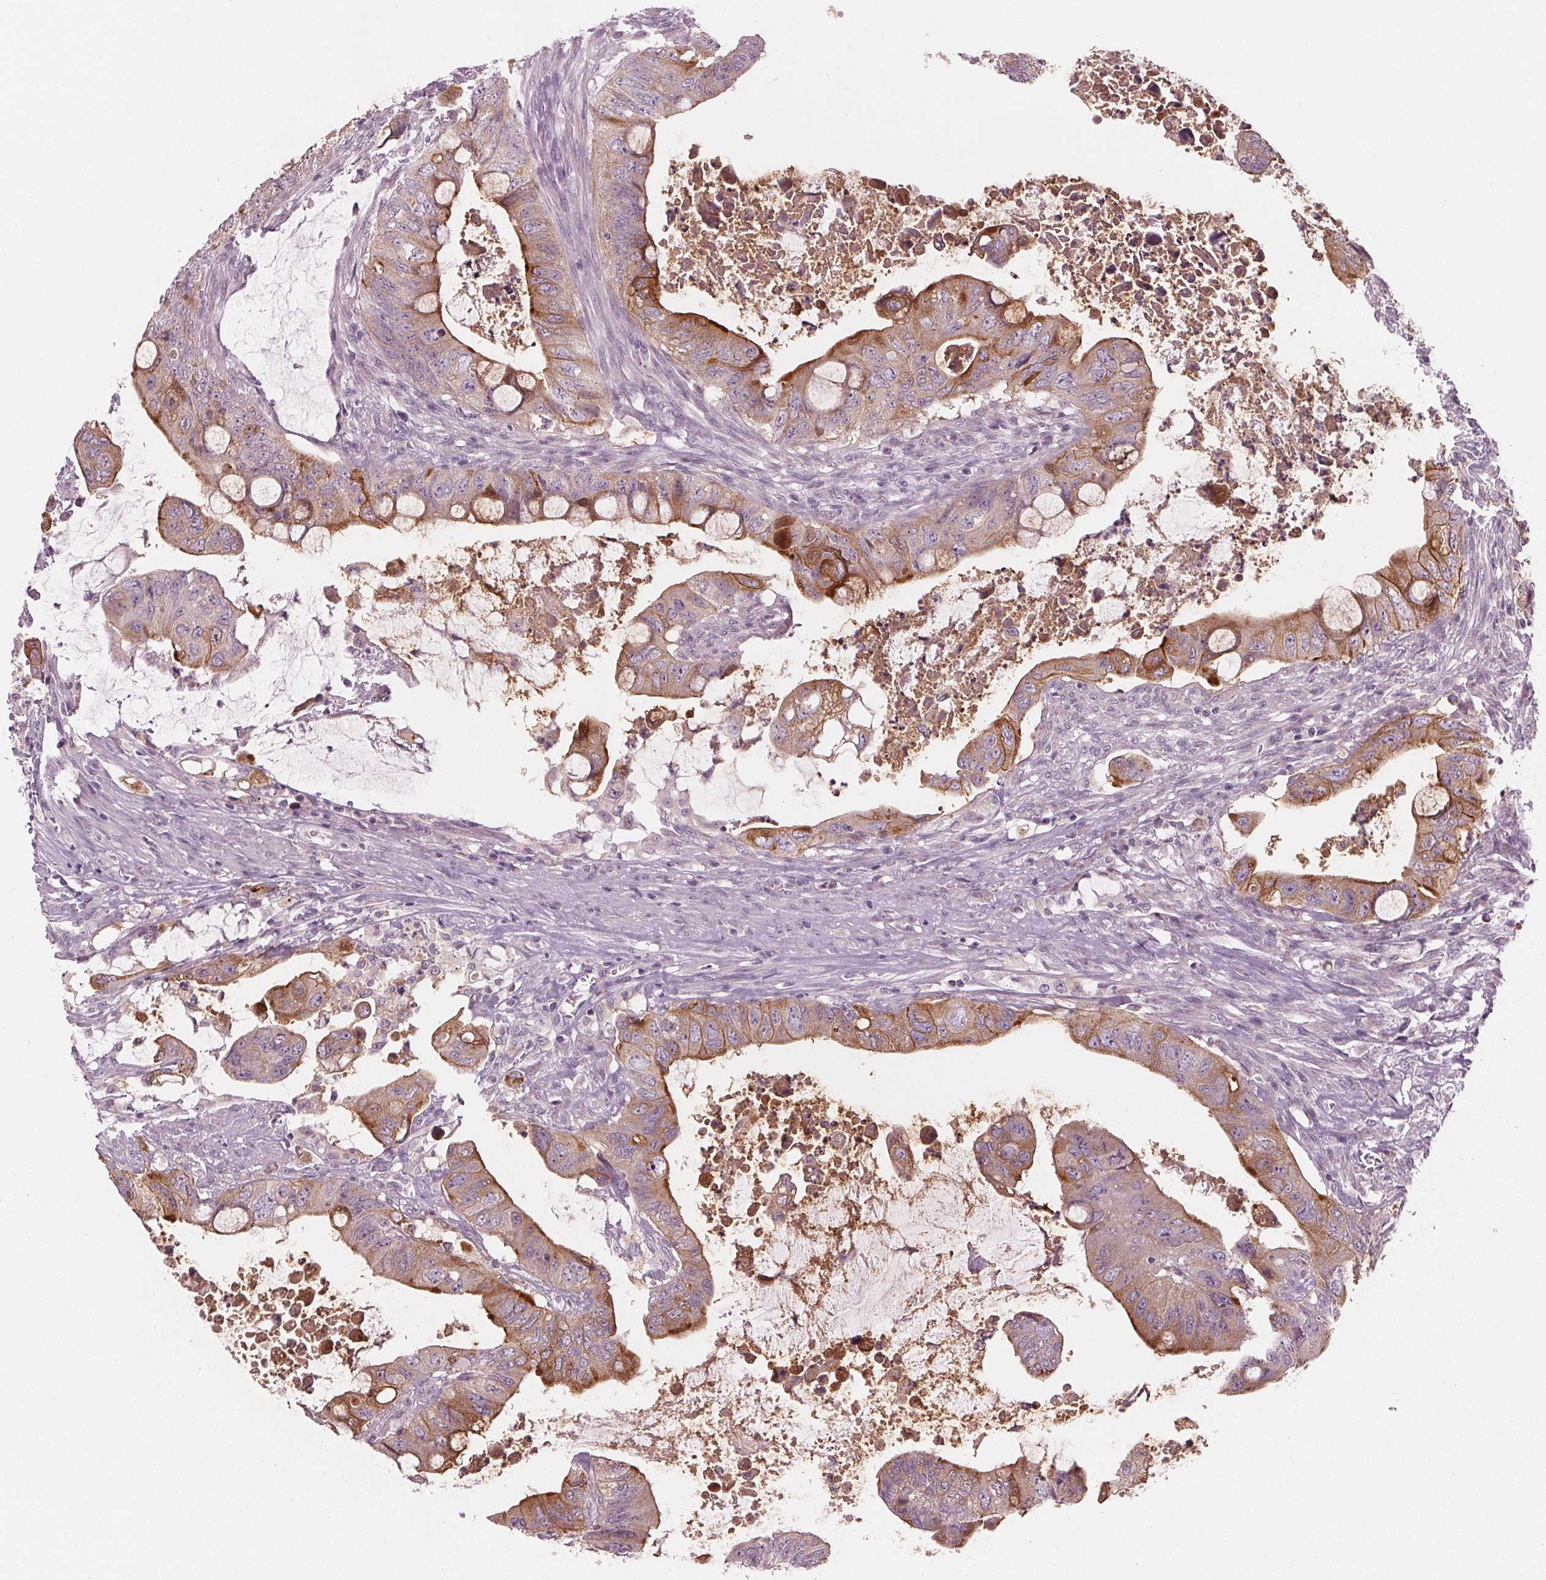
{"staining": {"intensity": "moderate", "quantity": "25%-75%", "location": "cytoplasmic/membranous"}, "tissue": "colorectal cancer", "cell_type": "Tumor cells", "image_type": "cancer", "snomed": [{"axis": "morphology", "description": "Adenocarcinoma, NOS"}, {"axis": "topography", "description": "Colon"}], "caption": "Colorectal adenocarcinoma stained with a protein marker shows moderate staining in tumor cells.", "gene": "PRAP1", "patient": {"sex": "male", "age": 57}}